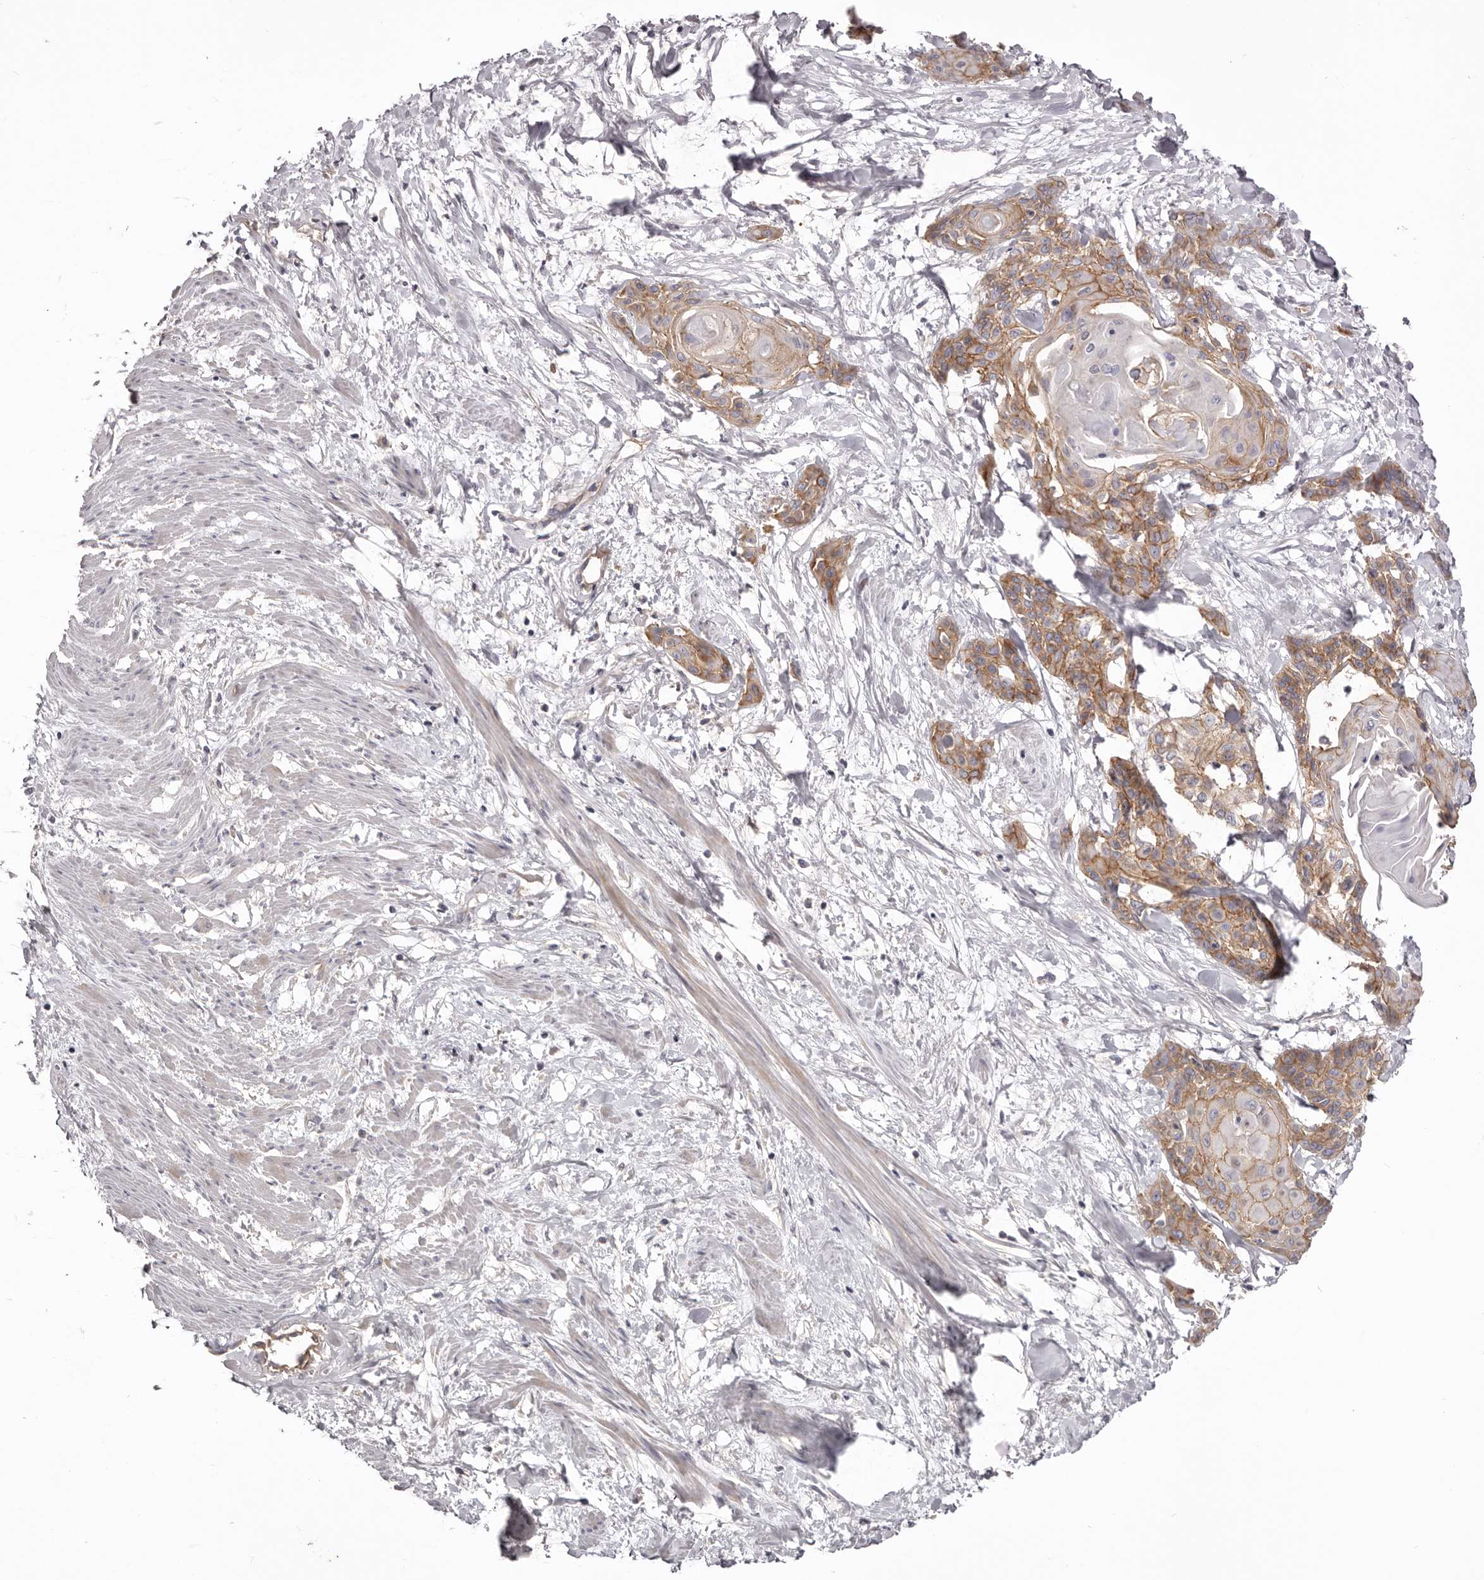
{"staining": {"intensity": "moderate", "quantity": ">75%", "location": "cytoplasmic/membranous"}, "tissue": "cervical cancer", "cell_type": "Tumor cells", "image_type": "cancer", "snomed": [{"axis": "morphology", "description": "Squamous cell carcinoma, NOS"}, {"axis": "topography", "description": "Cervix"}], "caption": "Immunohistochemical staining of human cervical cancer (squamous cell carcinoma) reveals medium levels of moderate cytoplasmic/membranous protein staining in about >75% of tumor cells. (Brightfield microscopy of DAB IHC at high magnification).", "gene": "DMRT2", "patient": {"sex": "female", "age": 57}}